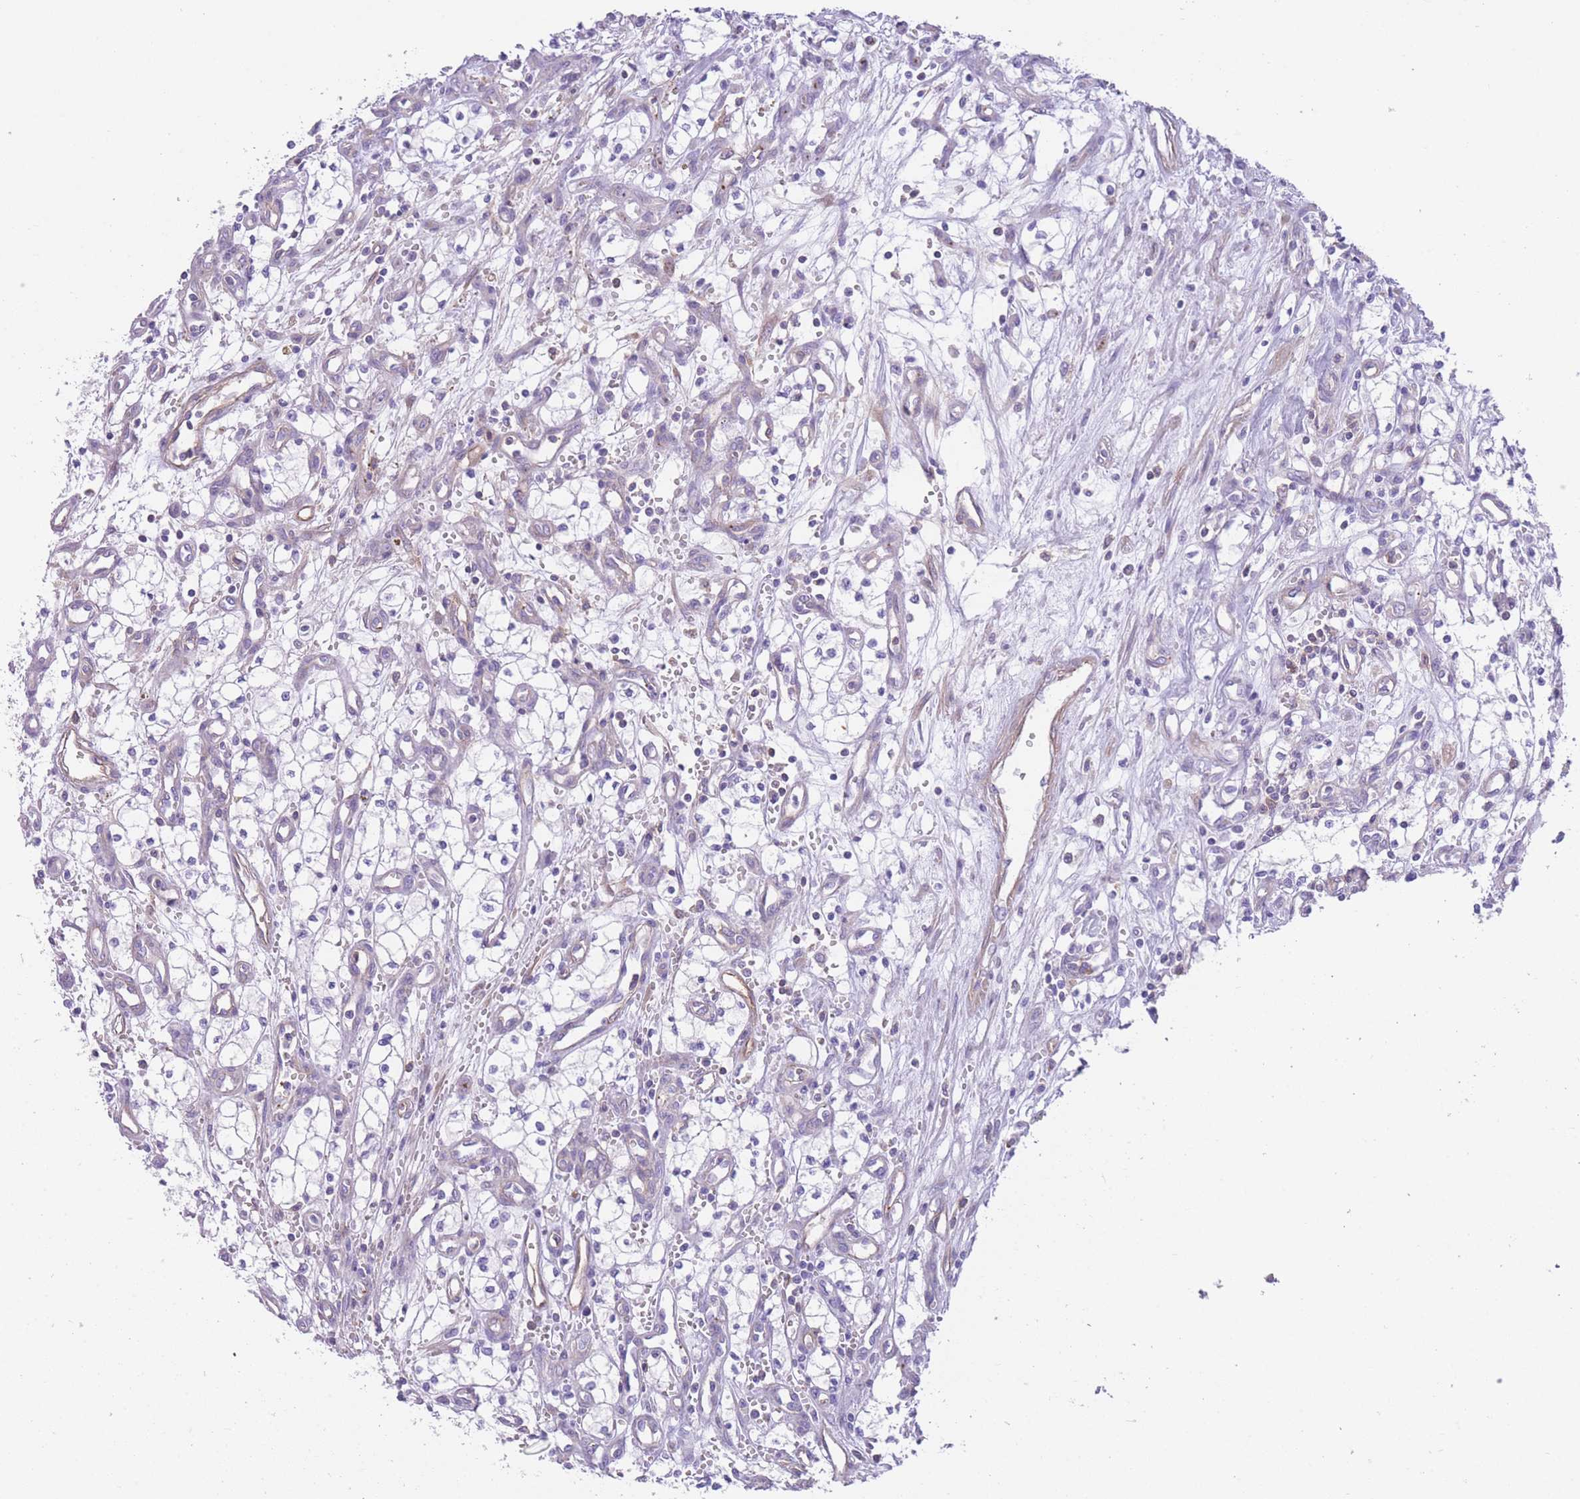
{"staining": {"intensity": "negative", "quantity": "none", "location": "none"}, "tissue": "renal cancer", "cell_type": "Tumor cells", "image_type": "cancer", "snomed": [{"axis": "morphology", "description": "Adenocarcinoma, NOS"}, {"axis": "topography", "description": "Kidney"}], "caption": "Tumor cells show no significant protein positivity in renal cancer. Brightfield microscopy of IHC stained with DAB (3,3'-diaminobenzidine) (brown) and hematoxylin (blue), captured at high magnification.", "gene": "LDB3", "patient": {"sex": "male", "age": 59}}